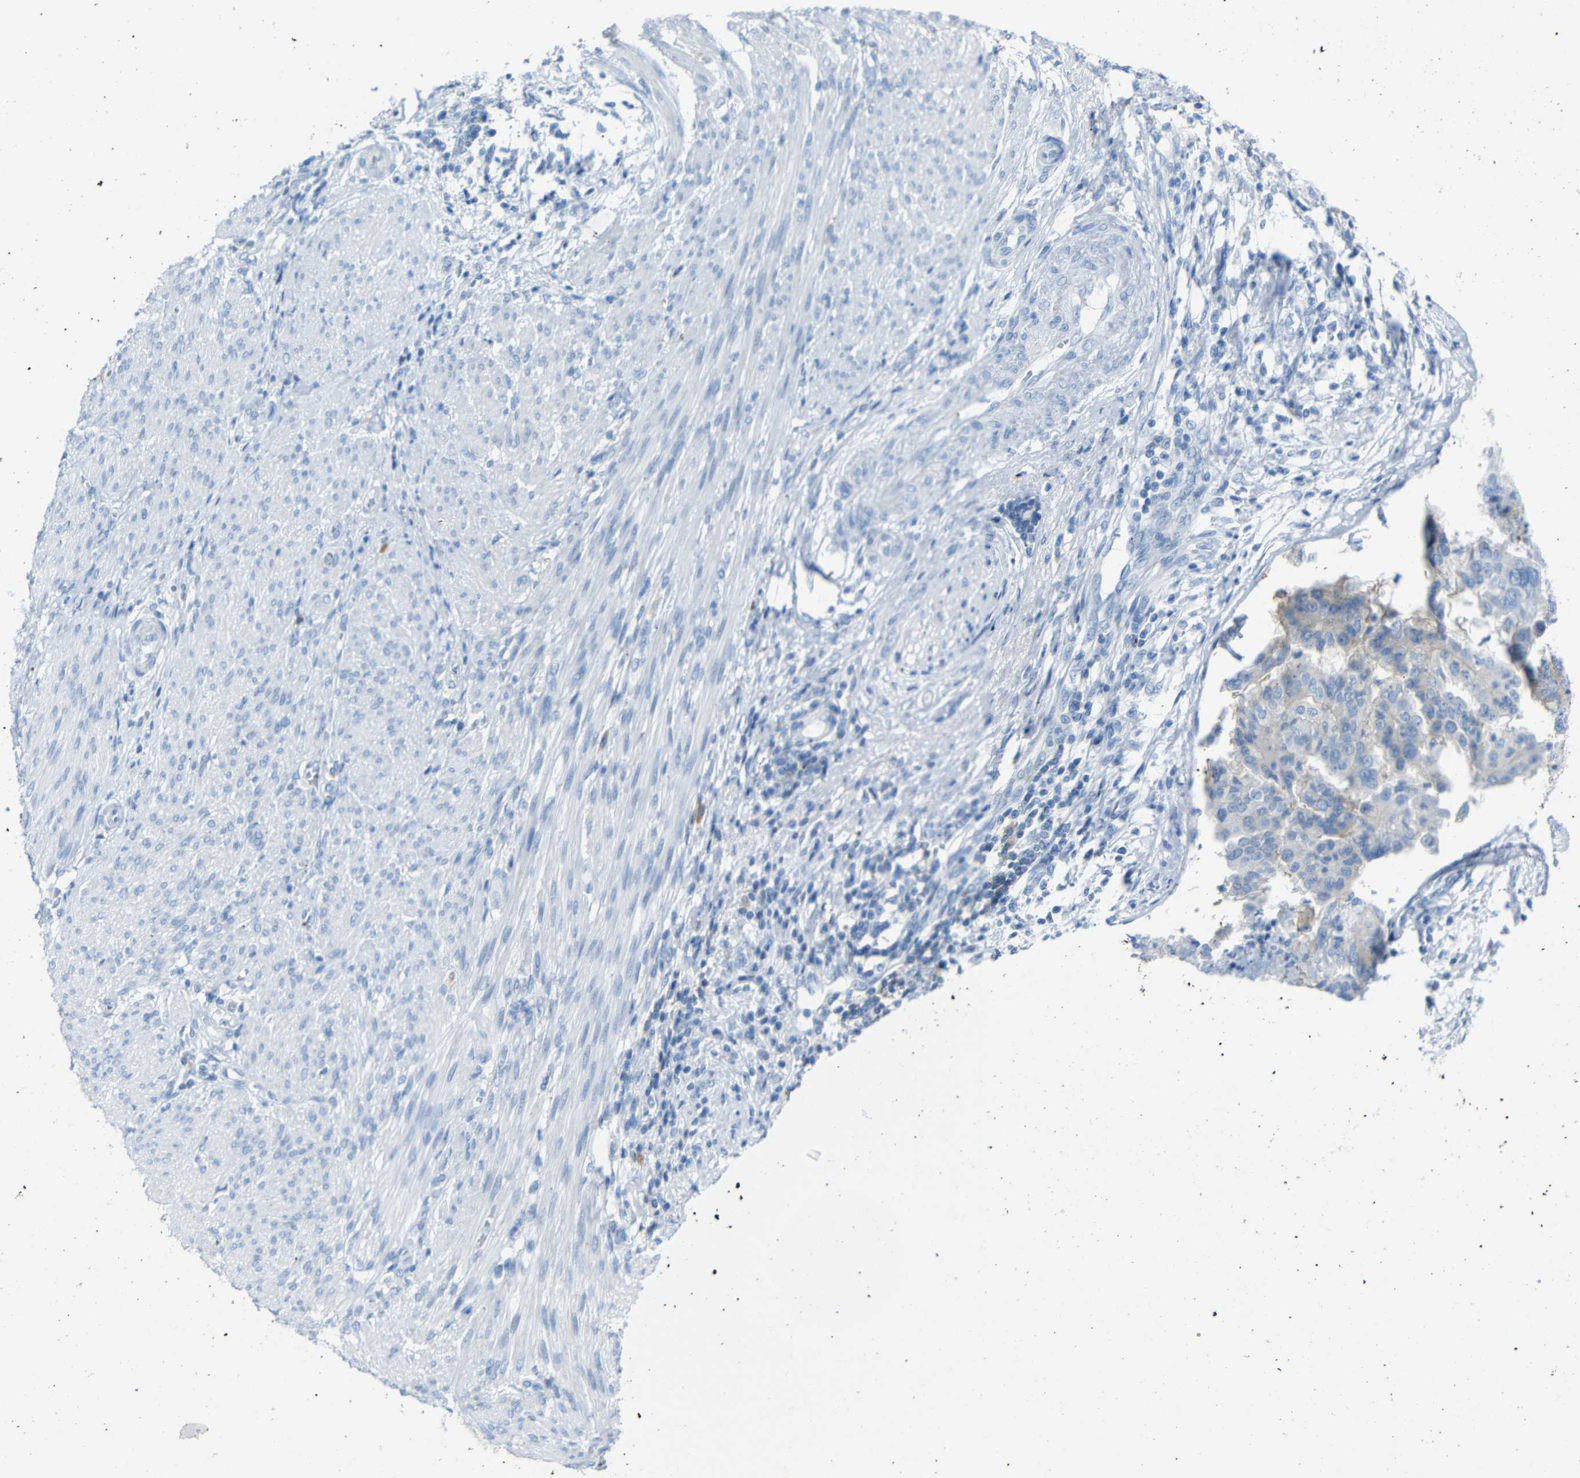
{"staining": {"intensity": "negative", "quantity": "none", "location": "none"}, "tissue": "endometrial cancer", "cell_type": "Tumor cells", "image_type": "cancer", "snomed": [{"axis": "morphology", "description": "Adenocarcinoma, NOS"}, {"axis": "topography", "description": "Endometrium"}], "caption": "Immunohistochemistry (IHC) image of neoplastic tissue: endometrial adenocarcinoma stained with DAB (3,3'-diaminobenzidine) displays no significant protein expression in tumor cells.", "gene": "FCRL1", "patient": {"sex": "female", "age": 85}}